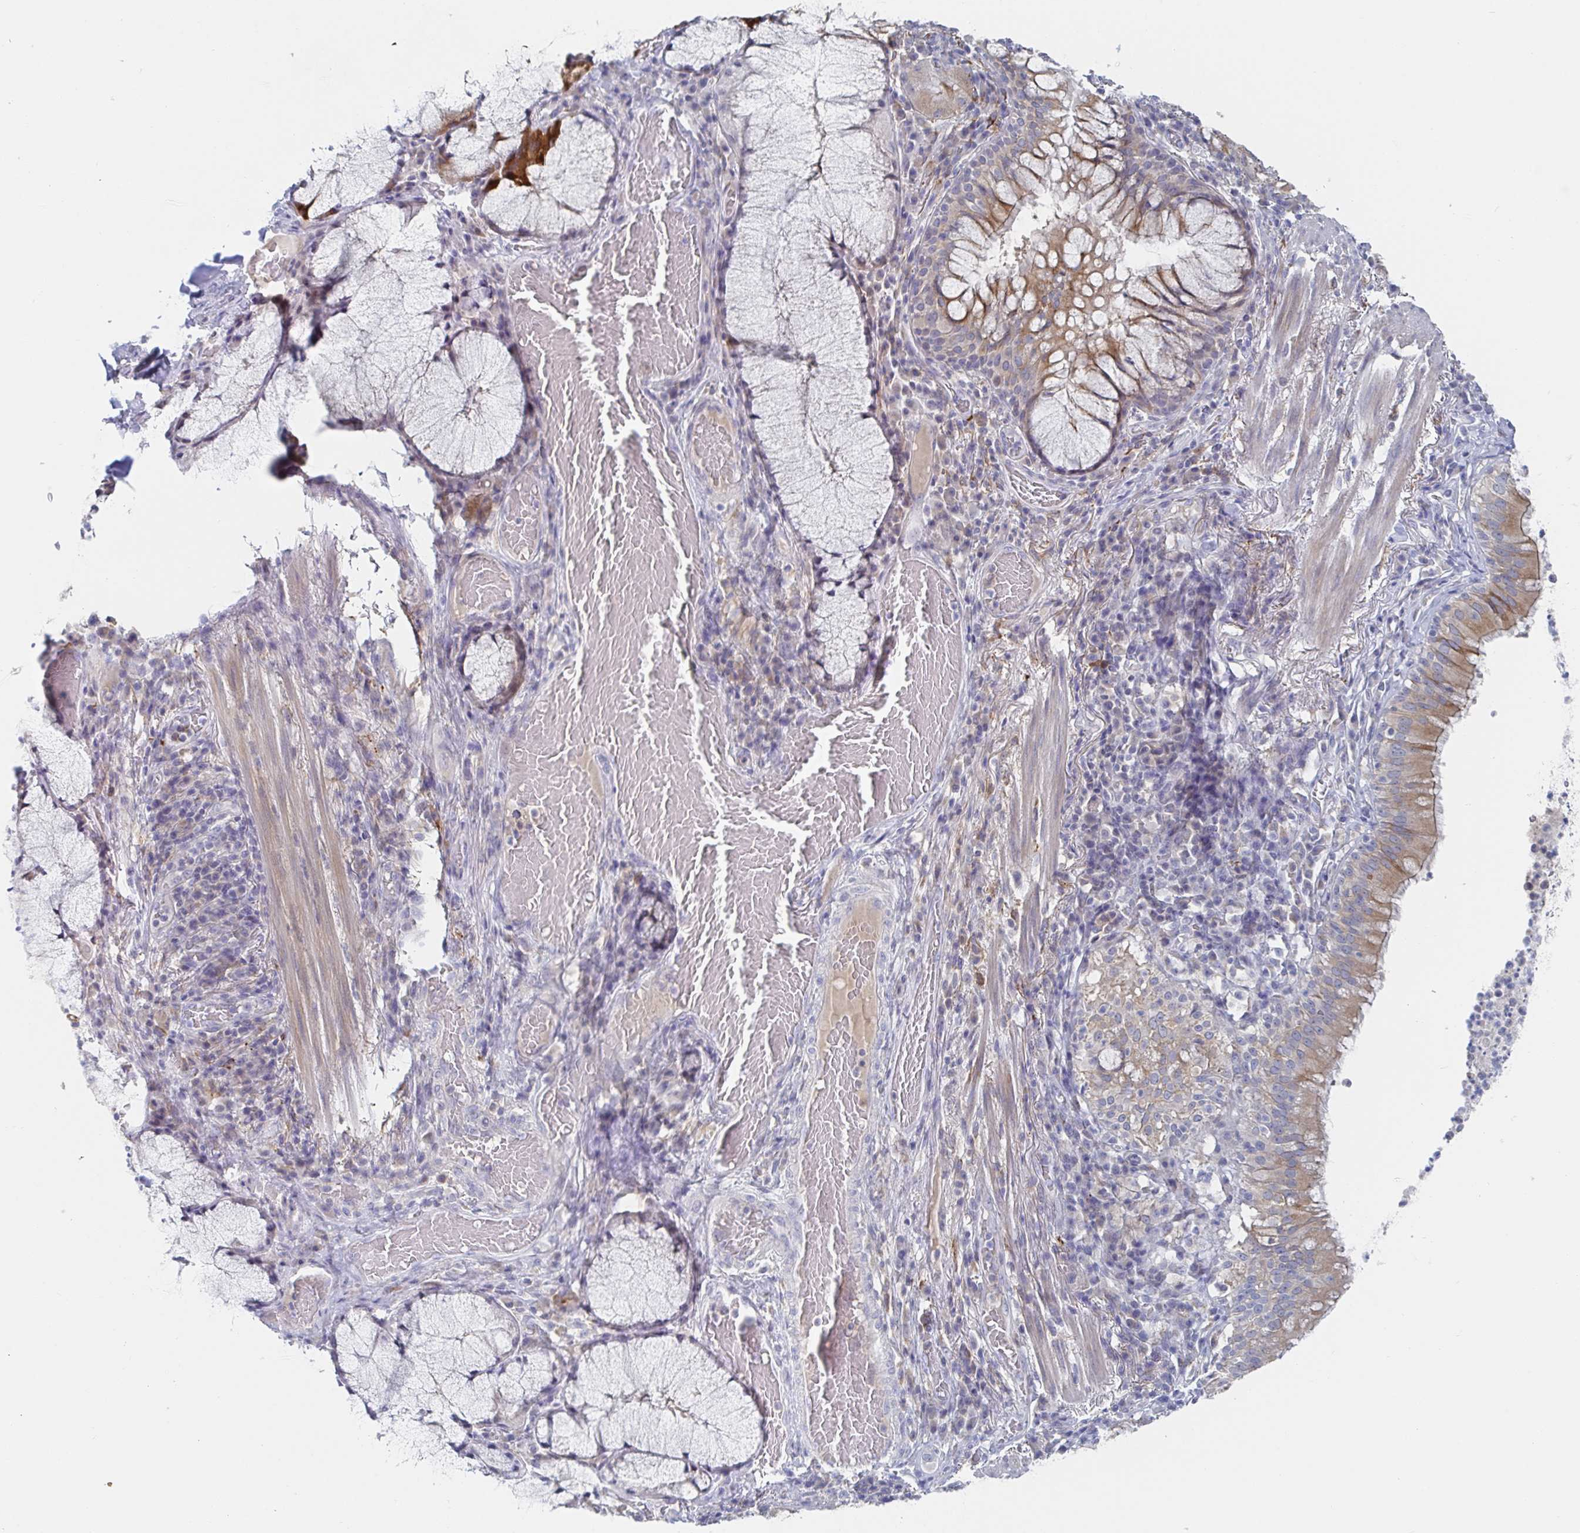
{"staining": {"intensity": "moderate", "quantity": ">75%", "location": "cytoplasmic/membranous"}, "tissue": "bronchus", "cell_type": "Respiratory epithelial cells", "image_type": "normal", "snomed": [{"axis": "morphology", "description": "Normal tissue, NOS"}, {"axis": "topography", "description": "Lymph node"}, {"axis": "topography", "description": "Bronchus"}], "caption": "Protein staining exhibits moderate cytoplasmic/membranous staining in approximately >75% of respiratory epithelial cells in normal bronchus. (DAB IHC with brightfield microscopy, high magnification).", "gene": "ZNF100", "patient": {"sex": "male", "age": 56}}